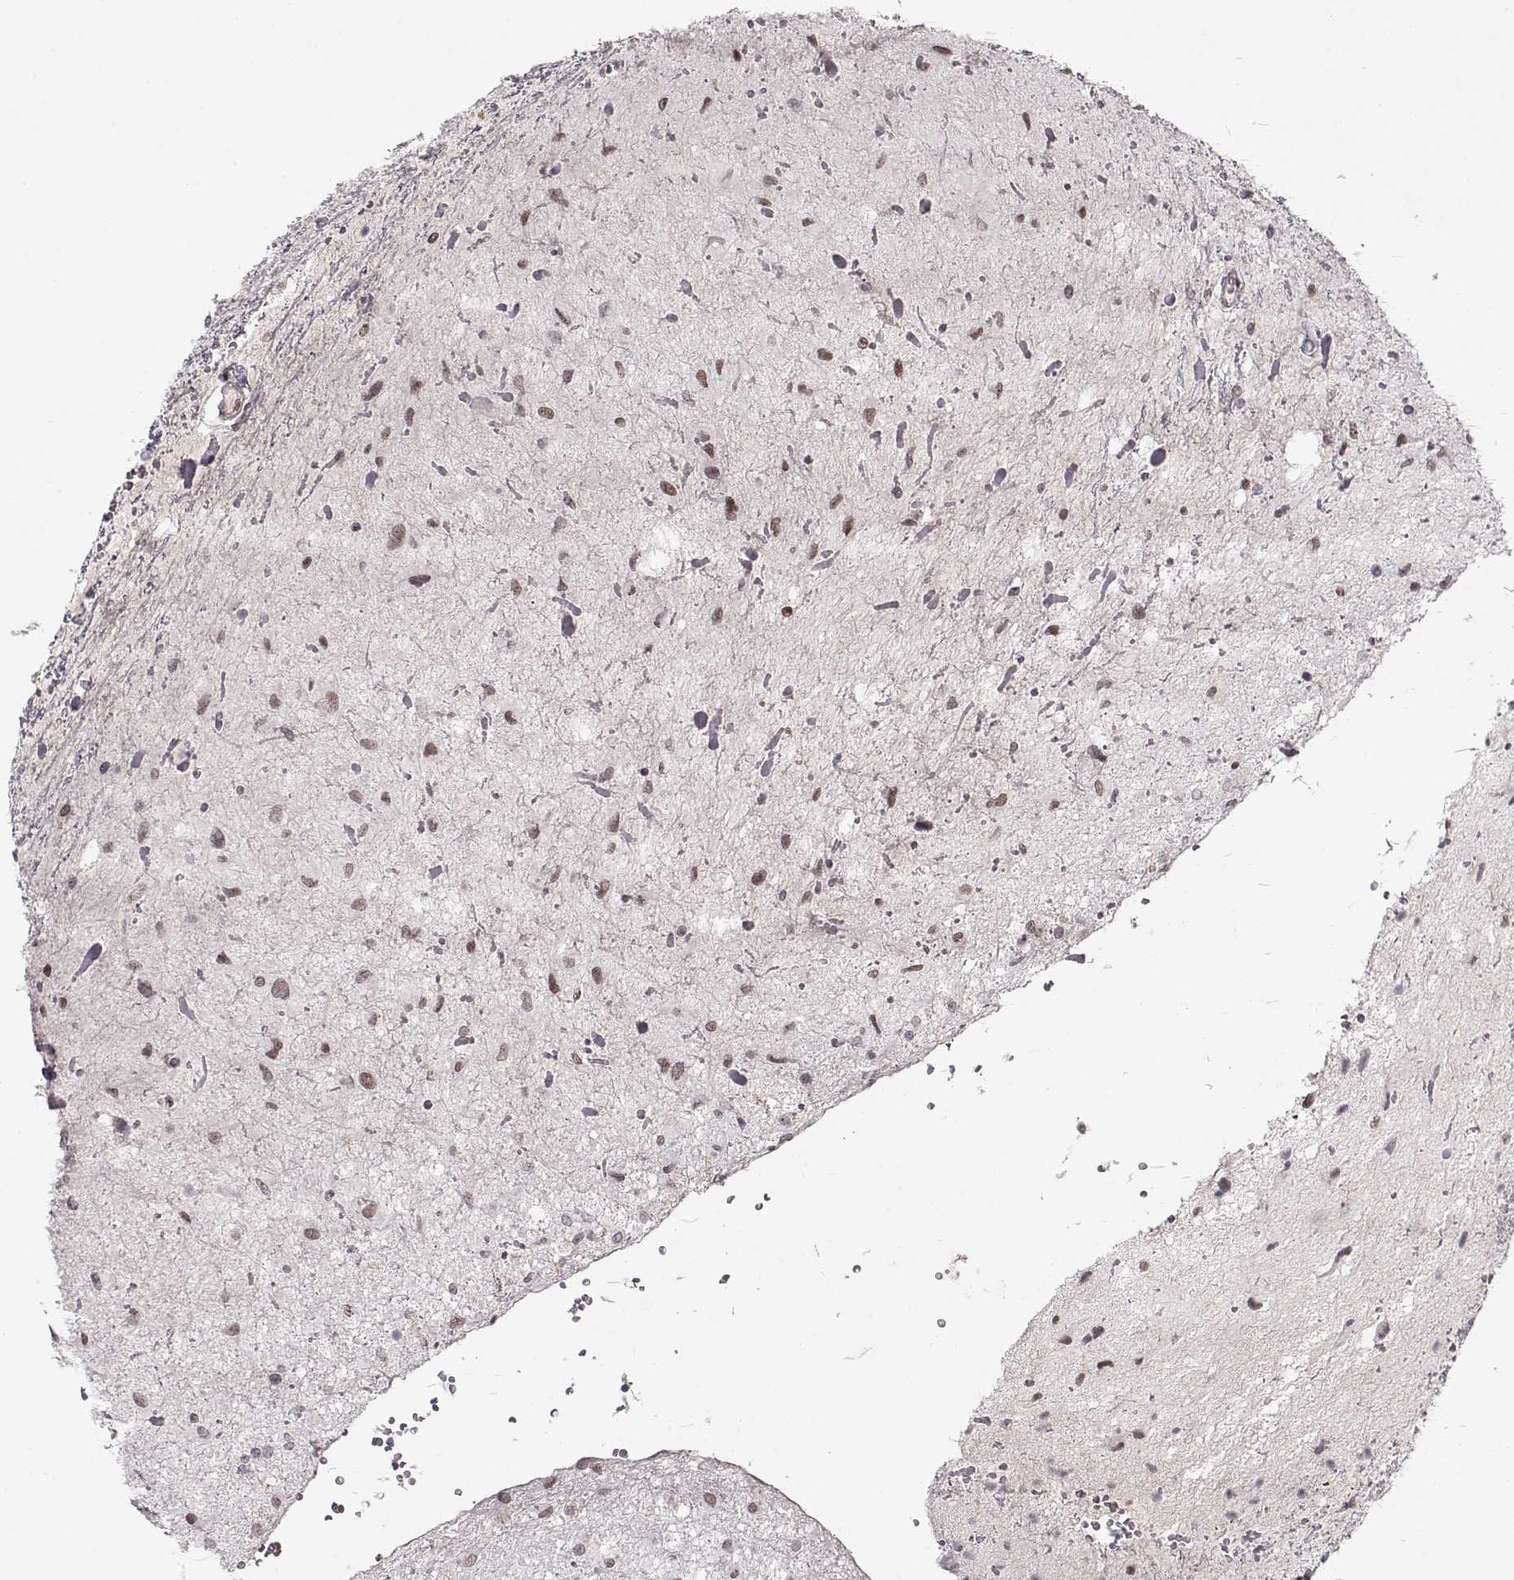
{"staining": {"intensity": "weak", "quantity": ">75%", "location": "nuclear"}, "tissue": "glioma", "cell_type": "Tumor cells", "image_type": "cancer", "snomed": [{"axis": "morphology", "description": "Glioma, malignant, Low grade"}, {"axis": "topography", "description": "Cerebellum"}], "caption": "Glioma stained with a brown dye shows weak nuclear positive expression in about >75% of tumor cells.", "gene": "RAI1", "patient": {"sex": "female", "age": 14}}